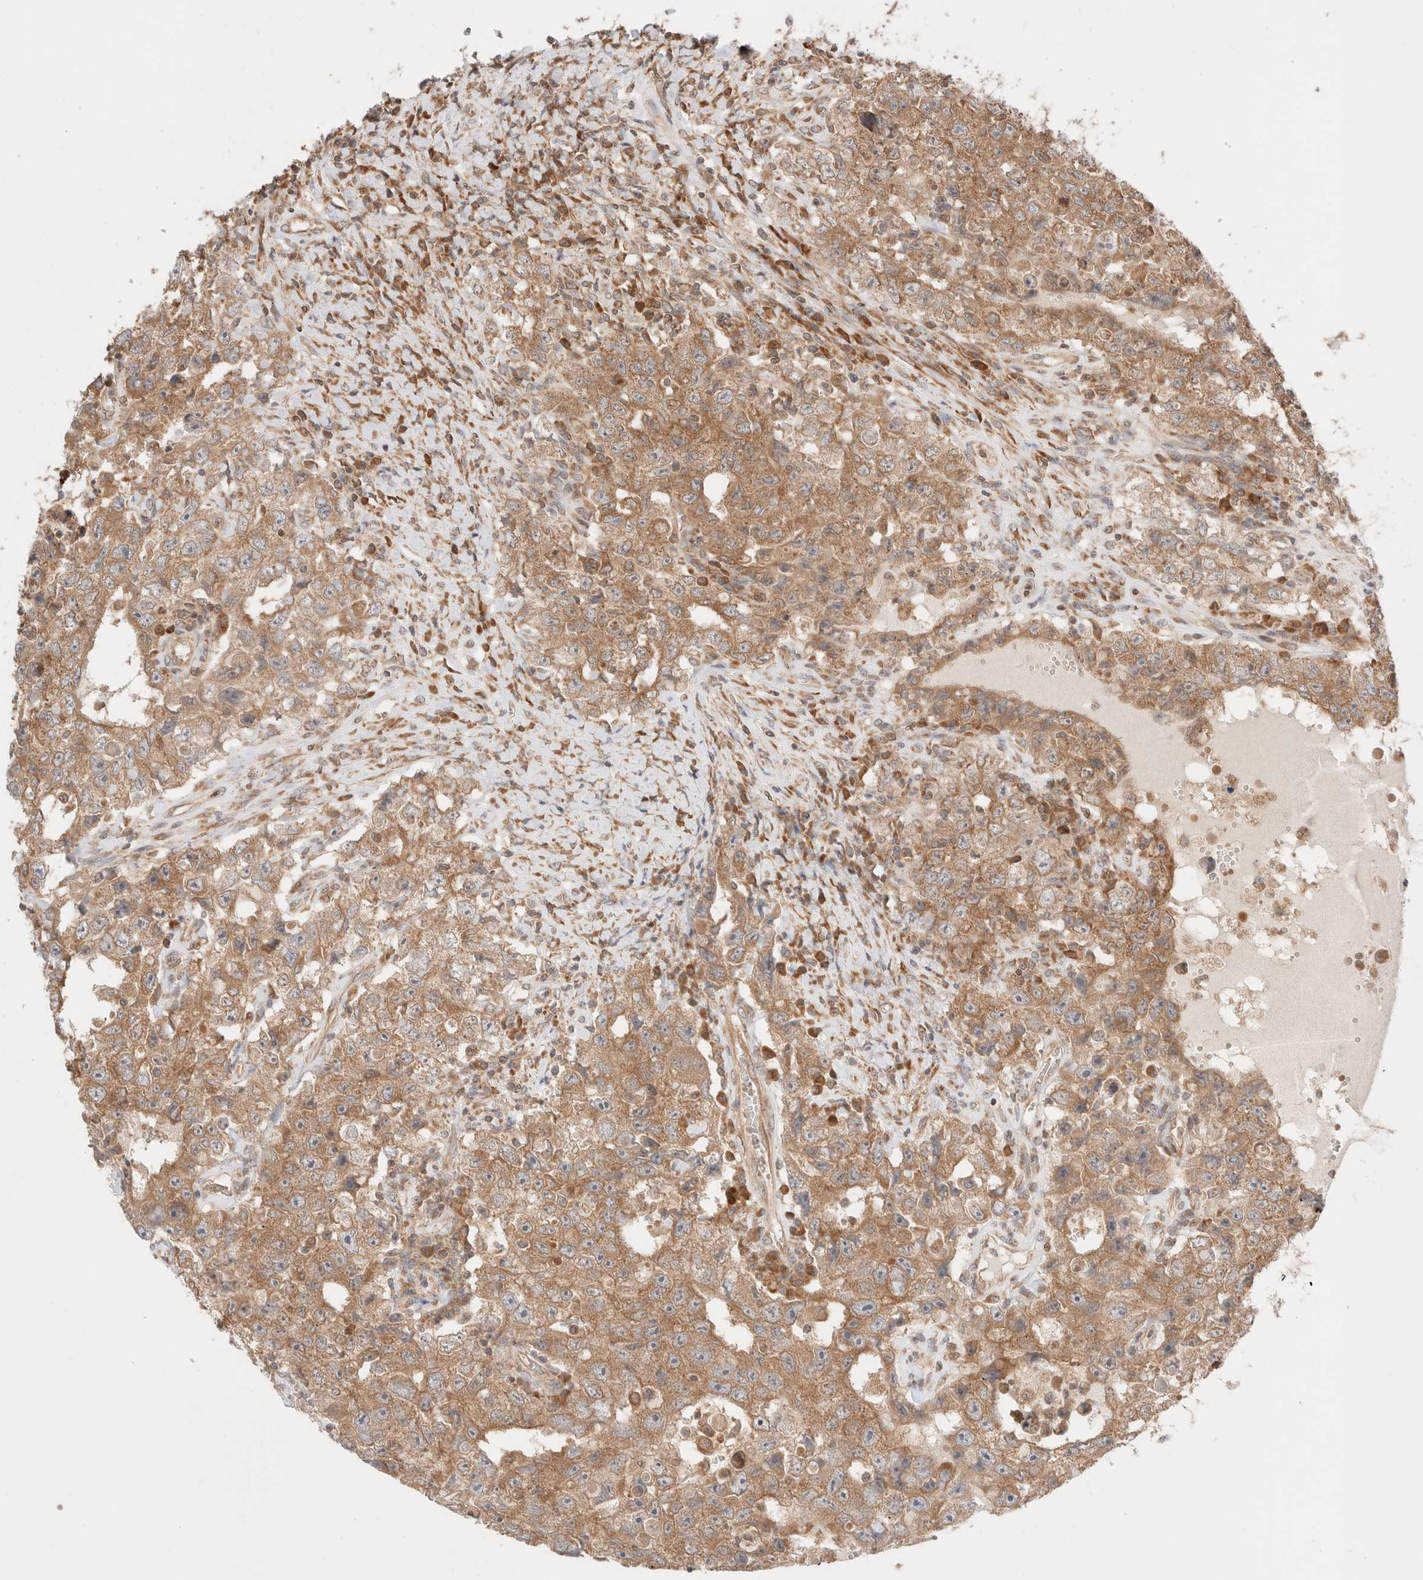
{"staining": {"intensity": "moderate", "quantity": ">75%", "location": "cytoplasmic/membranous"}, "tissue": "testis cancer", "cell_type": "Tumor cells", "image_type": "cancer", "snomed": [{"axis": "morphology", "description": "Carcinoma, Embryonal, NOS"}, {"axis": "topography", "description": "Testis"}], "caption": "Tumor cells display medium levels of moderate cytoplasmic/membranous expression in about >75% of cells in human testis cancer (embryonal carcinoma). The staining is performed using DAB (3,3'-diaminobenzidine) brown chromogen to label protein expression. The nuclei are counter-stained blue using hematoxylin.", "gene": "XKR4", "patient": {"sex": "male", "age": 26}}